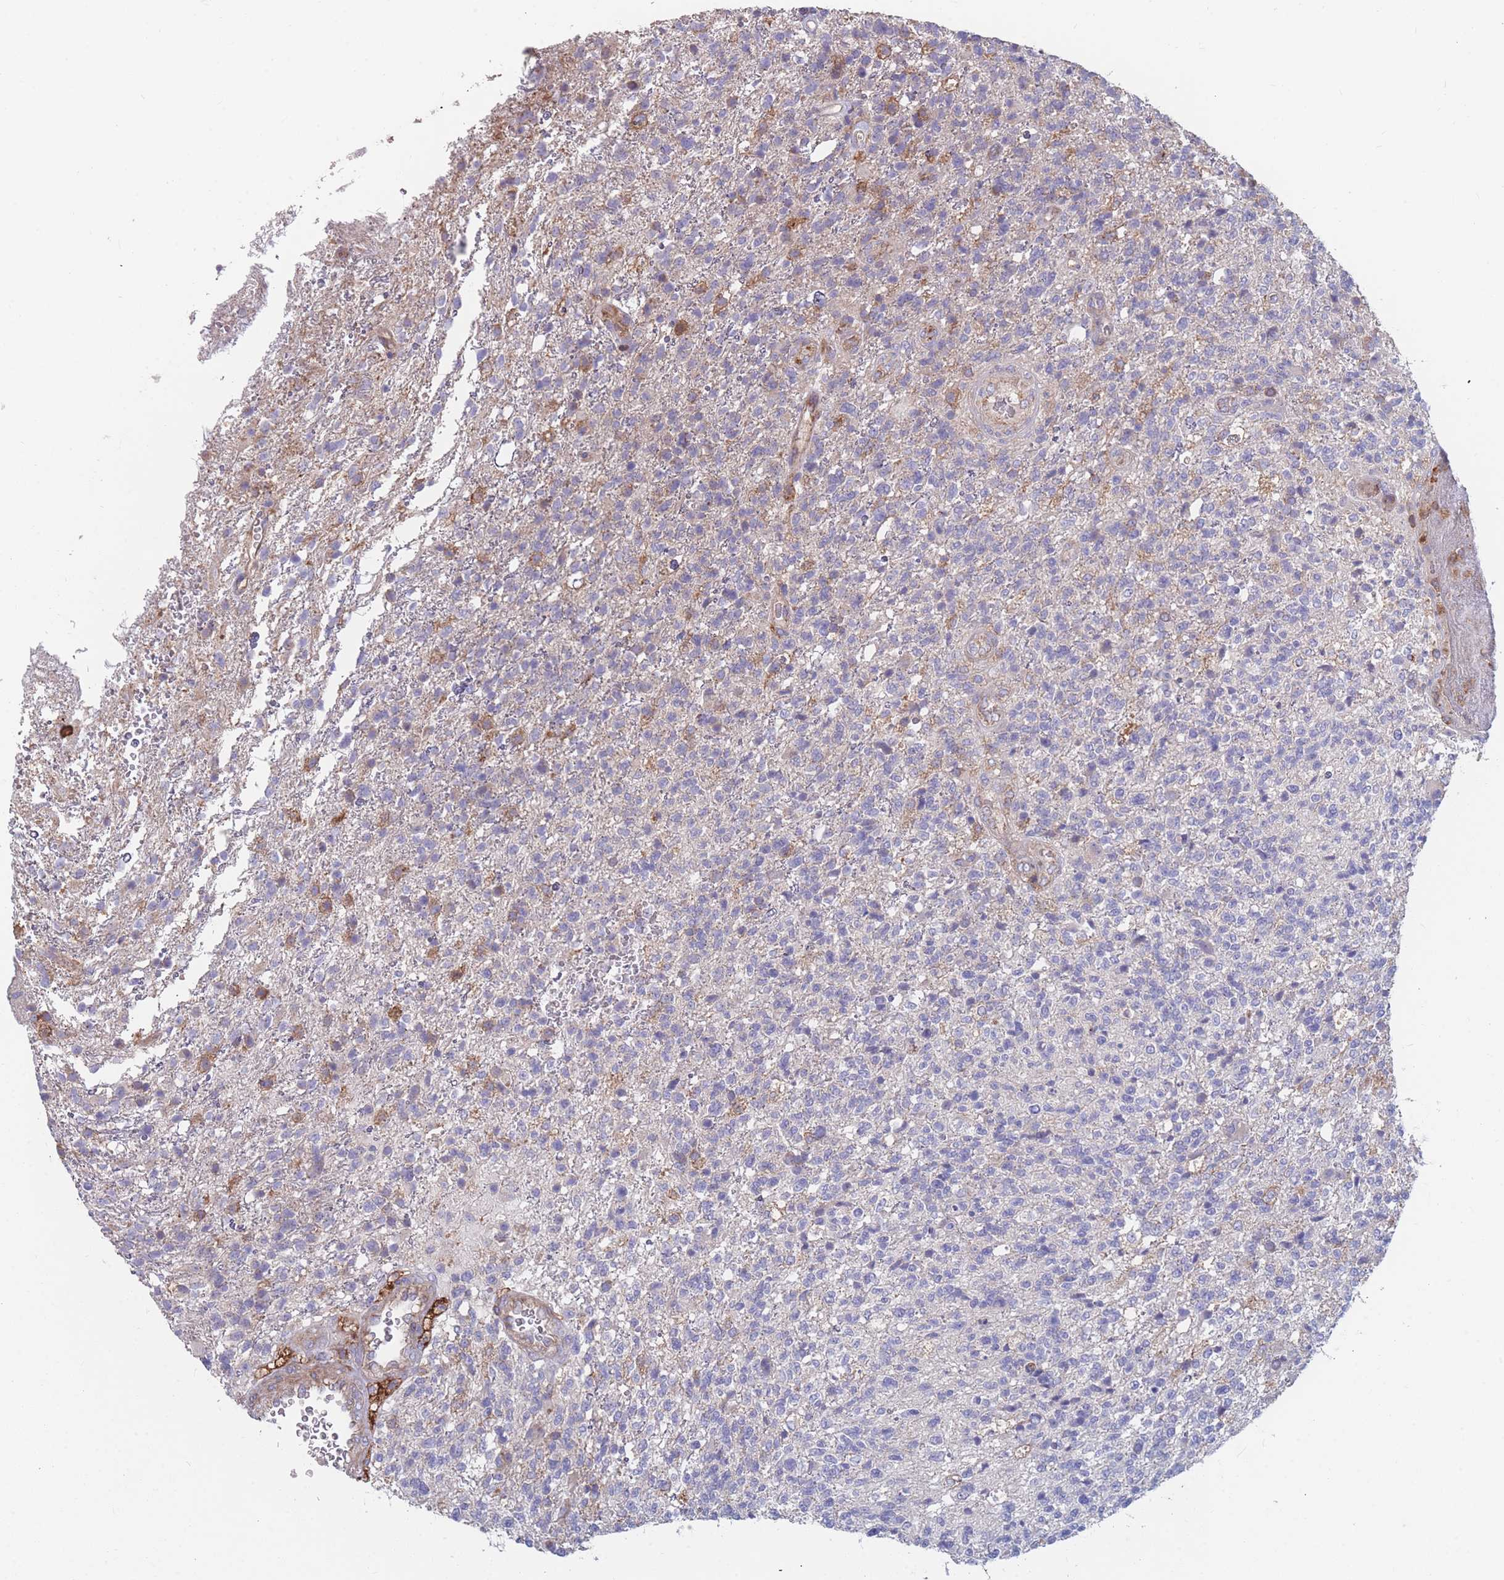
{"staining": {"intensity": "negative", "quantity": "none", "location": "none"}, "tissue": "glioma", "cell_type": "Tumor cells", "image_type": "cancer", "snomed": [{"axis": "morphology", "description": "Glioma, malignant, High grade"}, {"axis": "topography", "description": "Brain"}], "caption": "This is an immunohistochemistry (IHC) histopathology image of human malignant glioma (high-grade). There is no expression in tumor cells.", "gene": "CD33", "patient": {"sex": "male", "age": 56}}